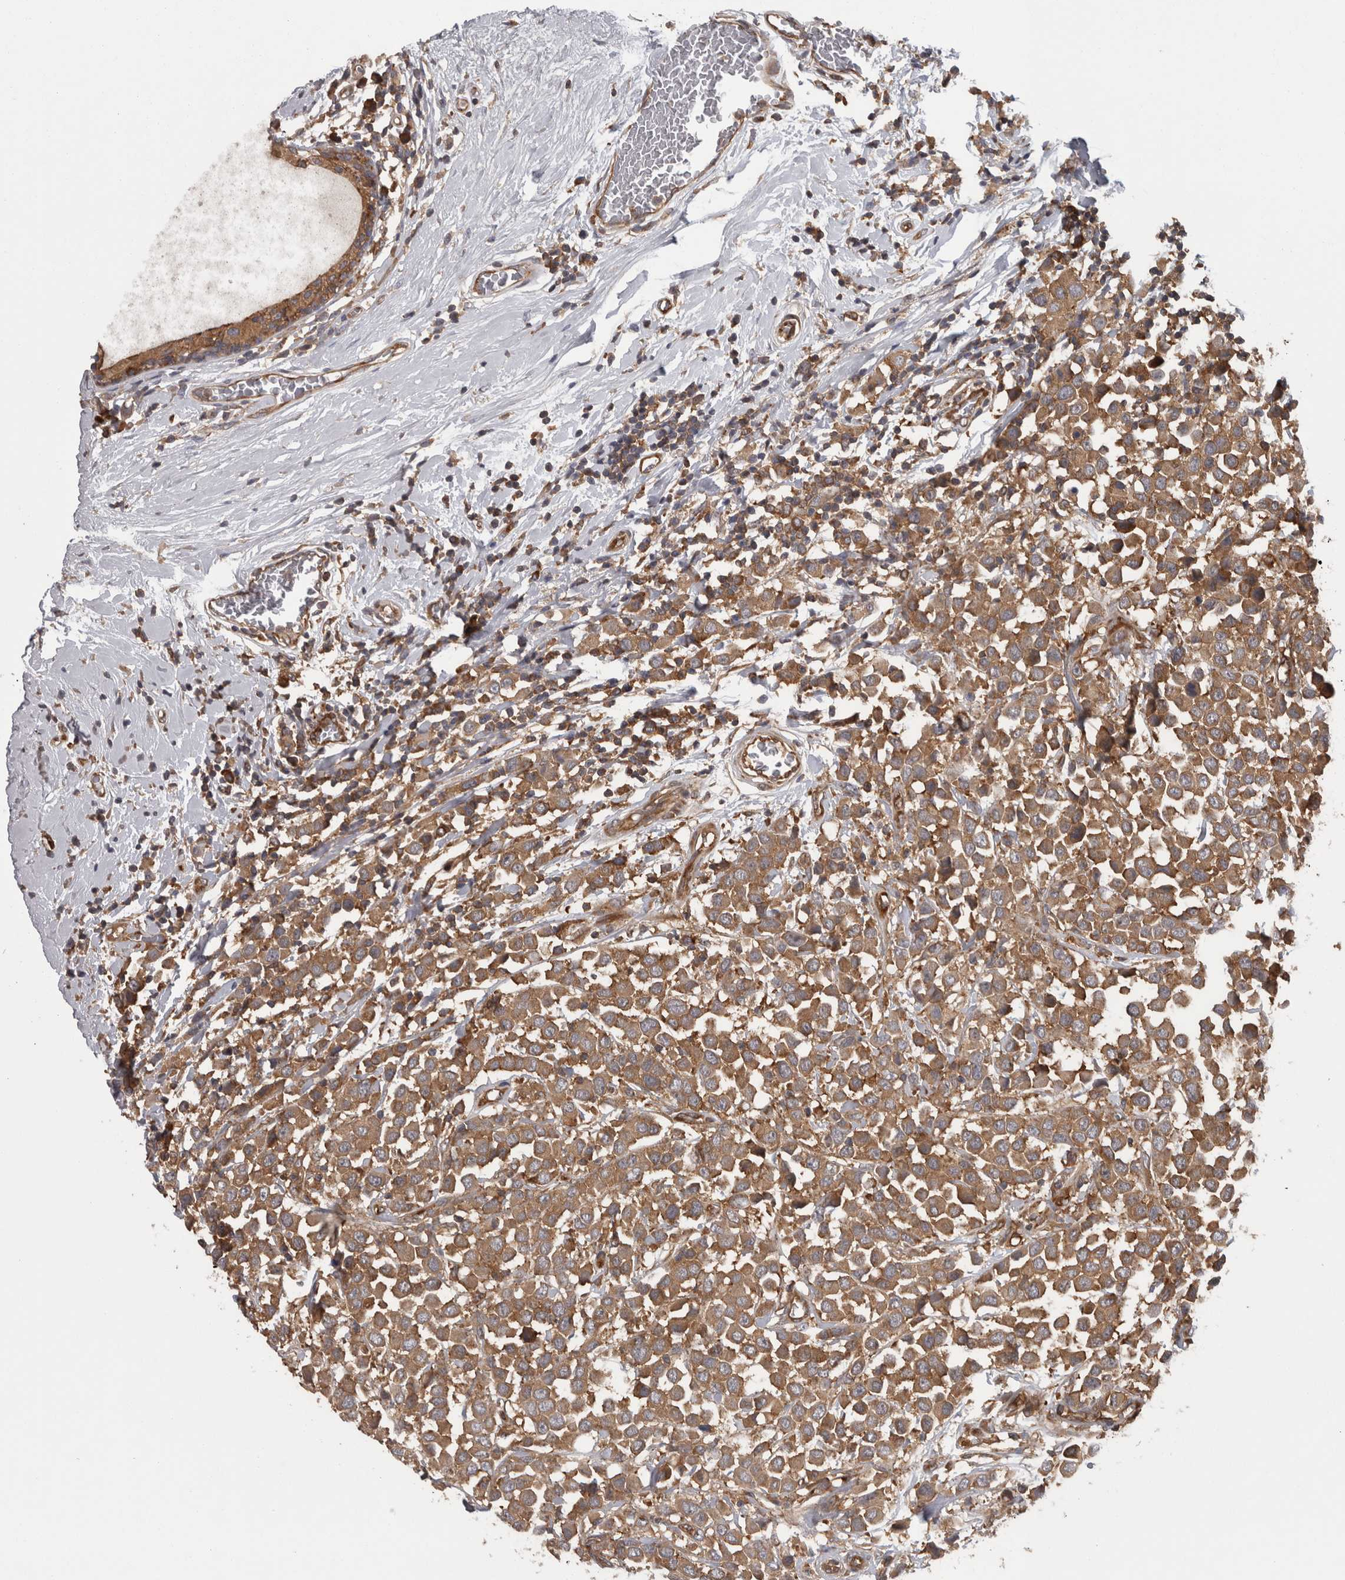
{"staining": {"intensity": "moderate", "quantity": ">75%", "location": "cytoplasmic/membranous"}, "tissue": "breast cancer", "cell_type": "Tumor cells", "image_type": "cancer", "snomed": [{"axis": "morphology", "description": "Duct carcinoma"}, {"axis": "topography", "description": "Breast"}], "caption": "The micrograph demonstrates a brown stain indicating the presence of a protein in the cytoplasmic/membranous of tumor cells in invasive ductal carcinoma (breast).", "gene": "SMCR8", "patient": {"sex": "female", "age": 61}}